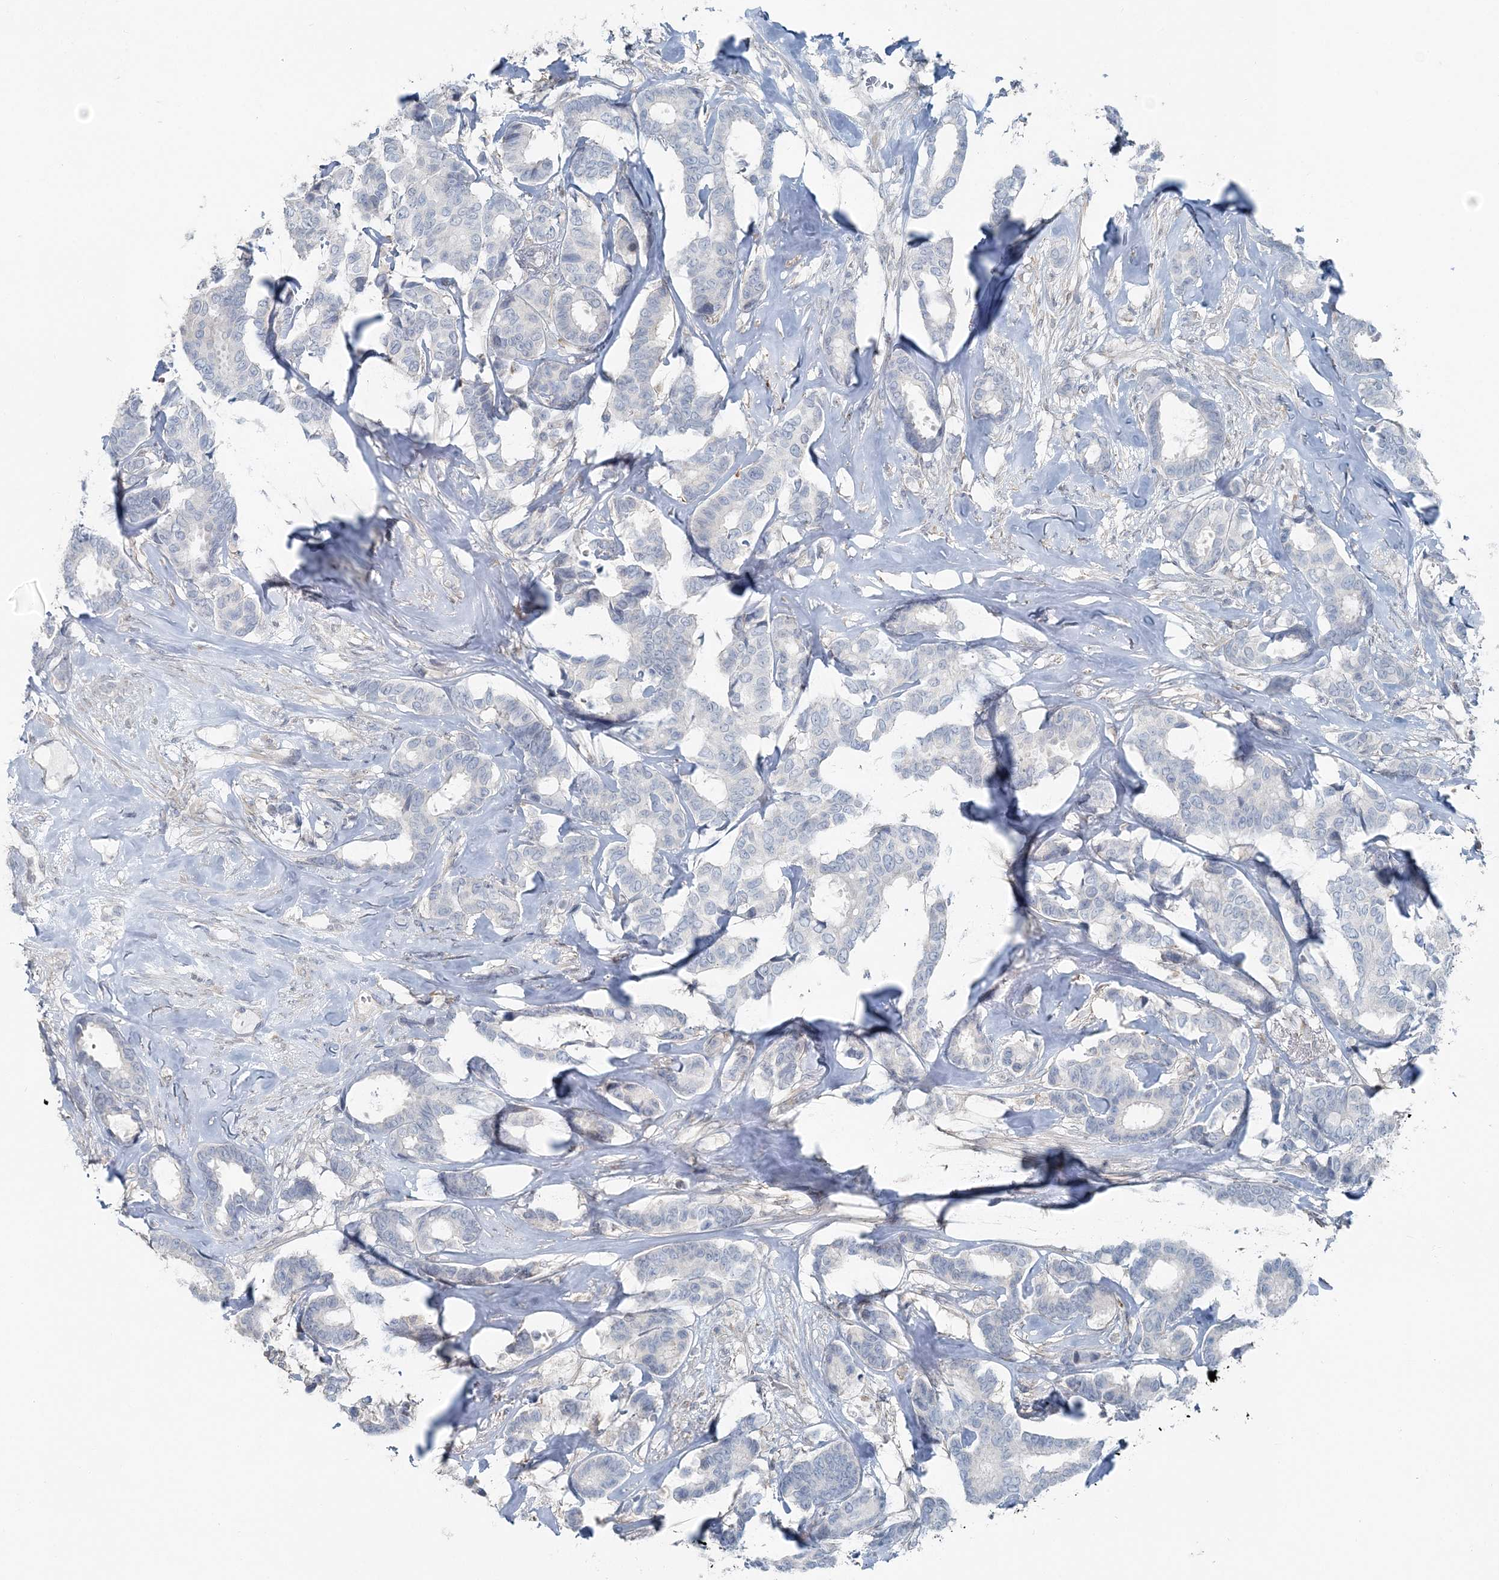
{"staining": {"intensity": "negative", "quantity": "none", "location": "none"}, "tissue": "breast cancer", "cell_type": "Tumor cells", "image_type": "cancer", "snomed": [{"axis": "morphology", "description": "Duct carcinoma"}, {"axis": "topography", "description": "Breast"}], "caption": "Immunohistochemical staining of human breast cancer reveals no significant positivity in tumor cells. (DAB (3,3'-diaminobenzidine) immunohistochemistry, high magnification).", "gene": "FBXL17", "patient": {"sex": "female", "age": 87}}